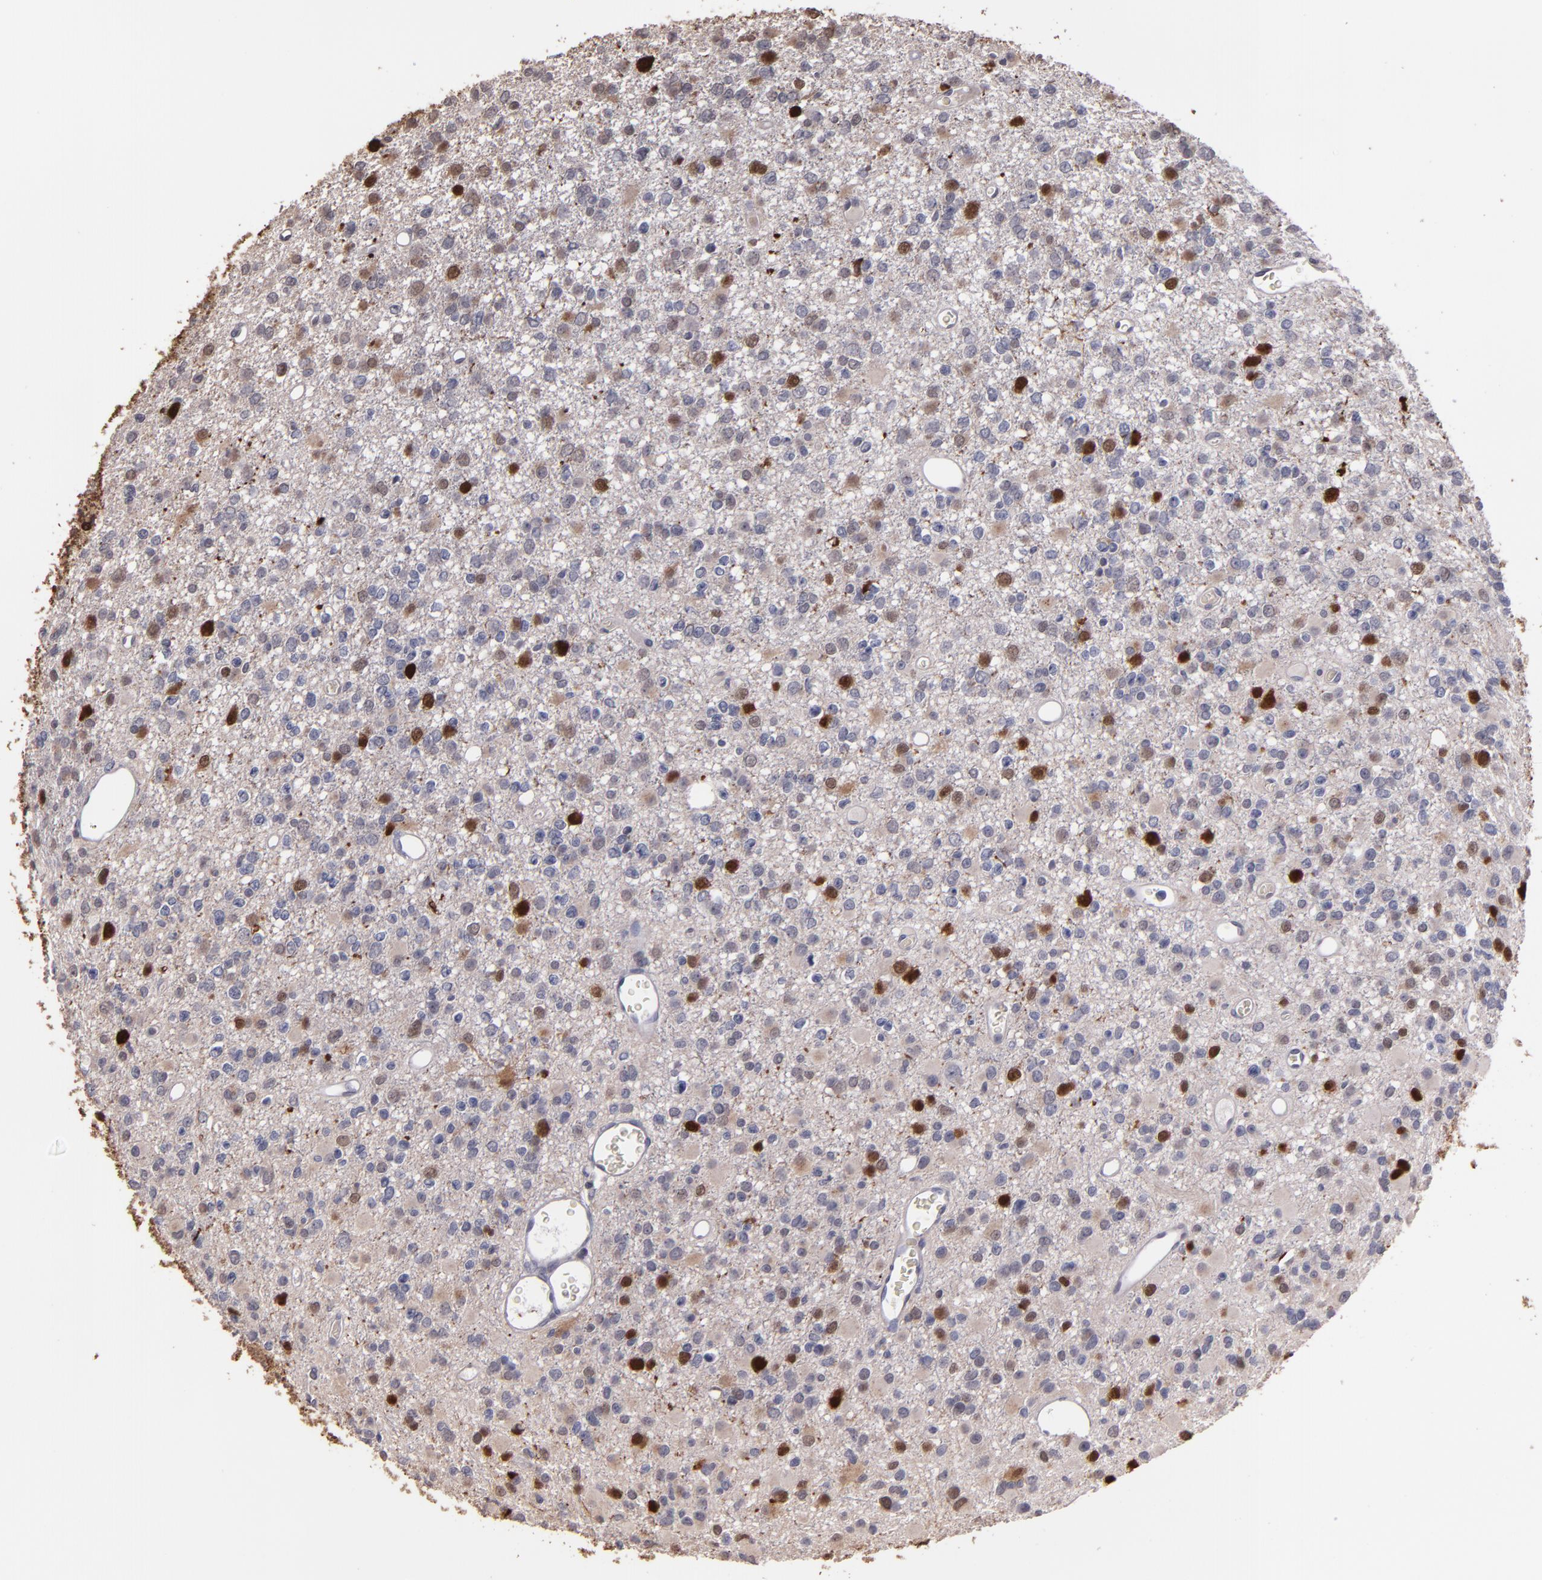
{"staining": {"intensity": "moderate", "quantity": "25%-75%", "location": "cytoplasmic/membranous,nuclear"}, "tissue": "glioma", "cell_type": "Tumor cells", "image_type": "cancer", "snomed": [{"axis": "morphology", "description": "Glioma, malignant, Low grade"}, {"axis": "topography", "description": "Brain"}], "caption": "Glioma tissue reveals moderate cytoplasmic/membranous and nuclear expression in about 25%-75% of tumor cells, visualized by immunohistochemistry.", "gene": "S100A1", "patient": {"sex": "male", "age": 42}}